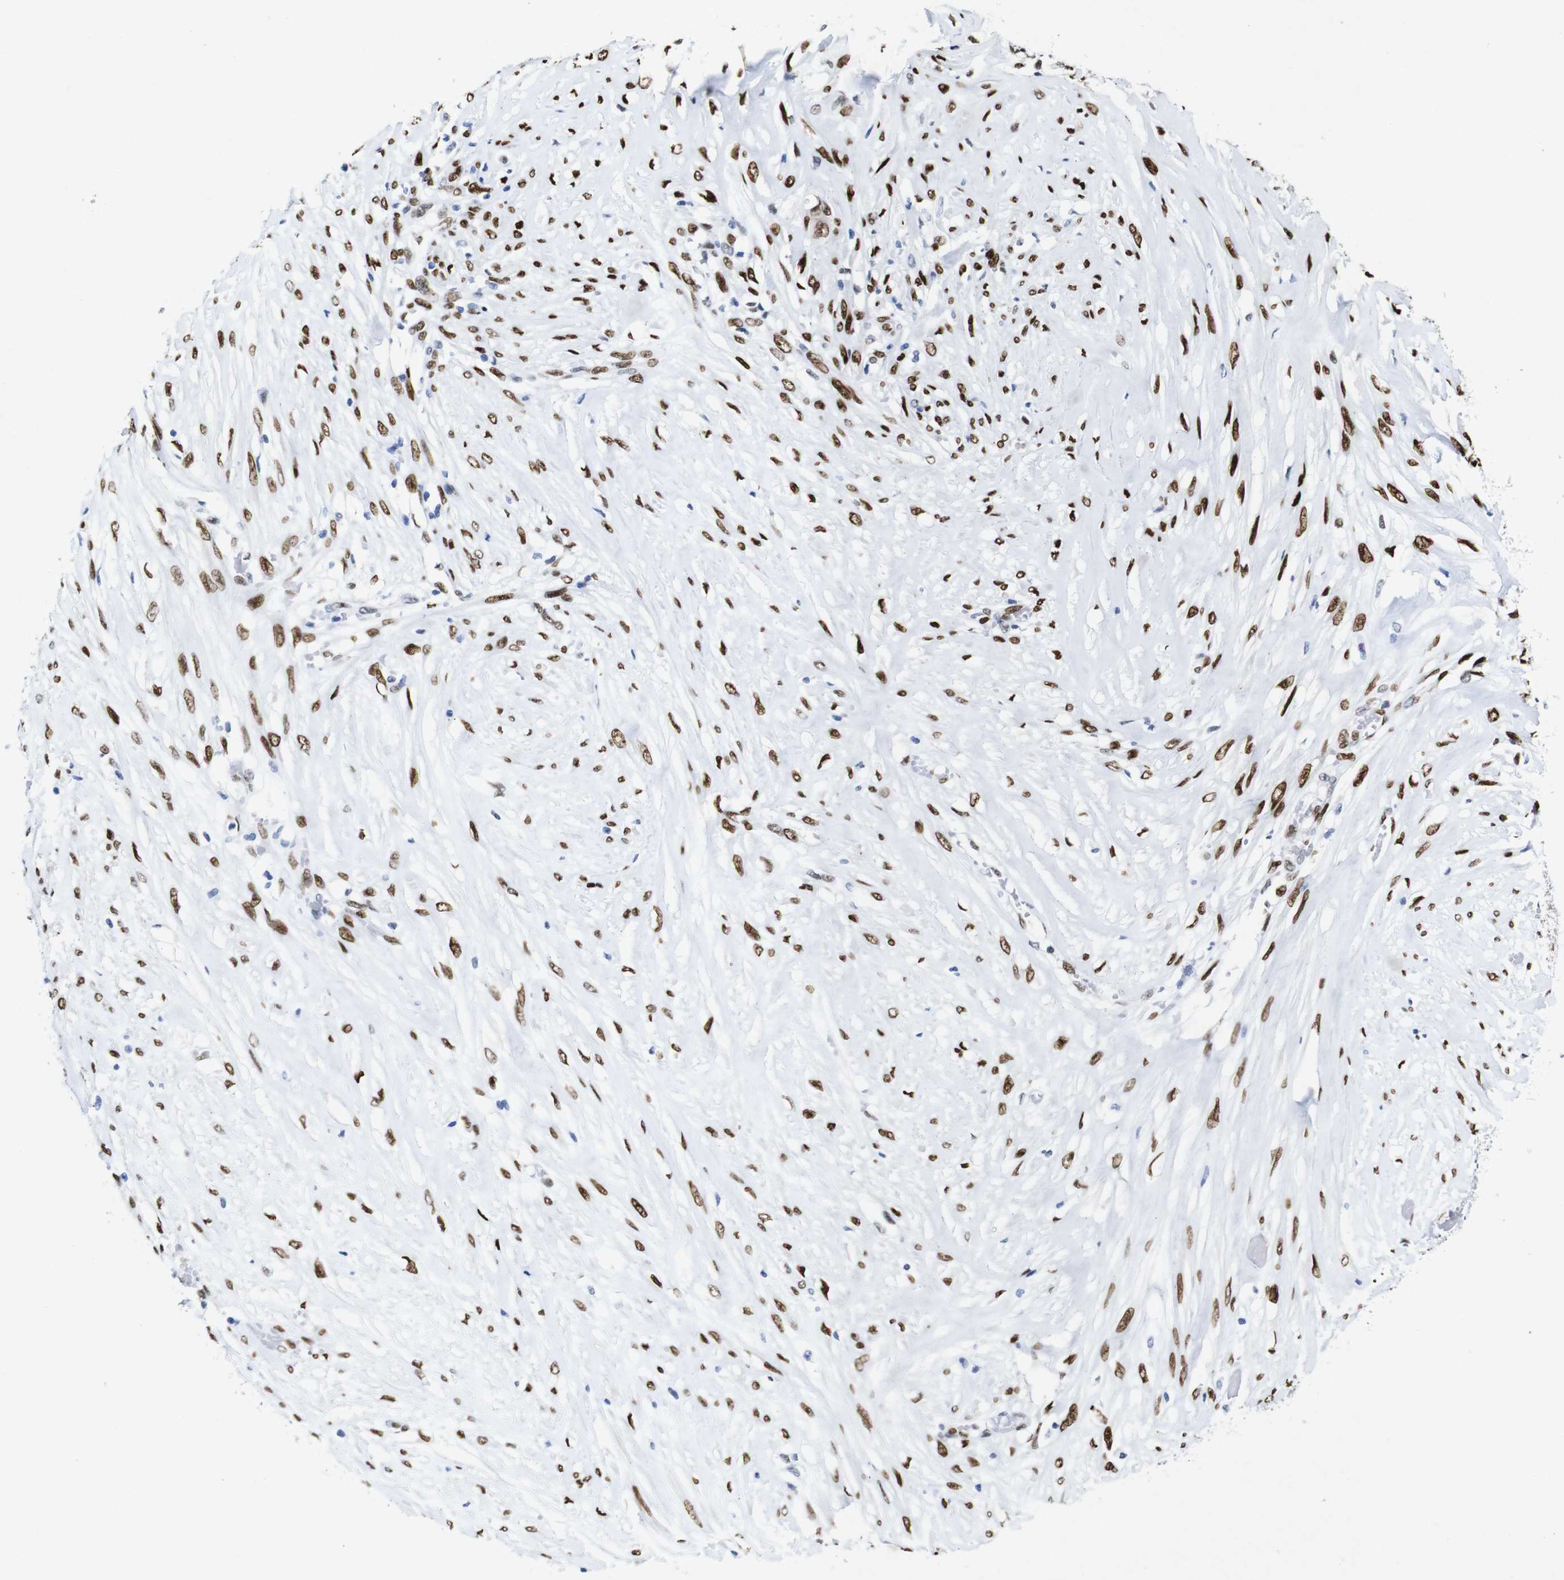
{"staining": {"intensity": "moderate", "quantity": ">75%", "location": "nuclear"}, "tissue": "ovarian cancer", "cell_type": "Tumor cells", "image_type": "cancer", "snomed": [{"axis": "morphology", "description": "Cystadenocarcinoma, mucinous, NOS"}, {"axis": "topography", "description": "Ovary"}], "caption": "The histopathology image displays immunohistochemical staining of mucinous cystadenocarcinoma (ovarian). There is moderate nuclear staining is identified in approximately >75% of tumor cells.", "gene": "FOSL2", "patient": {"sex": "female", "age": 80}}